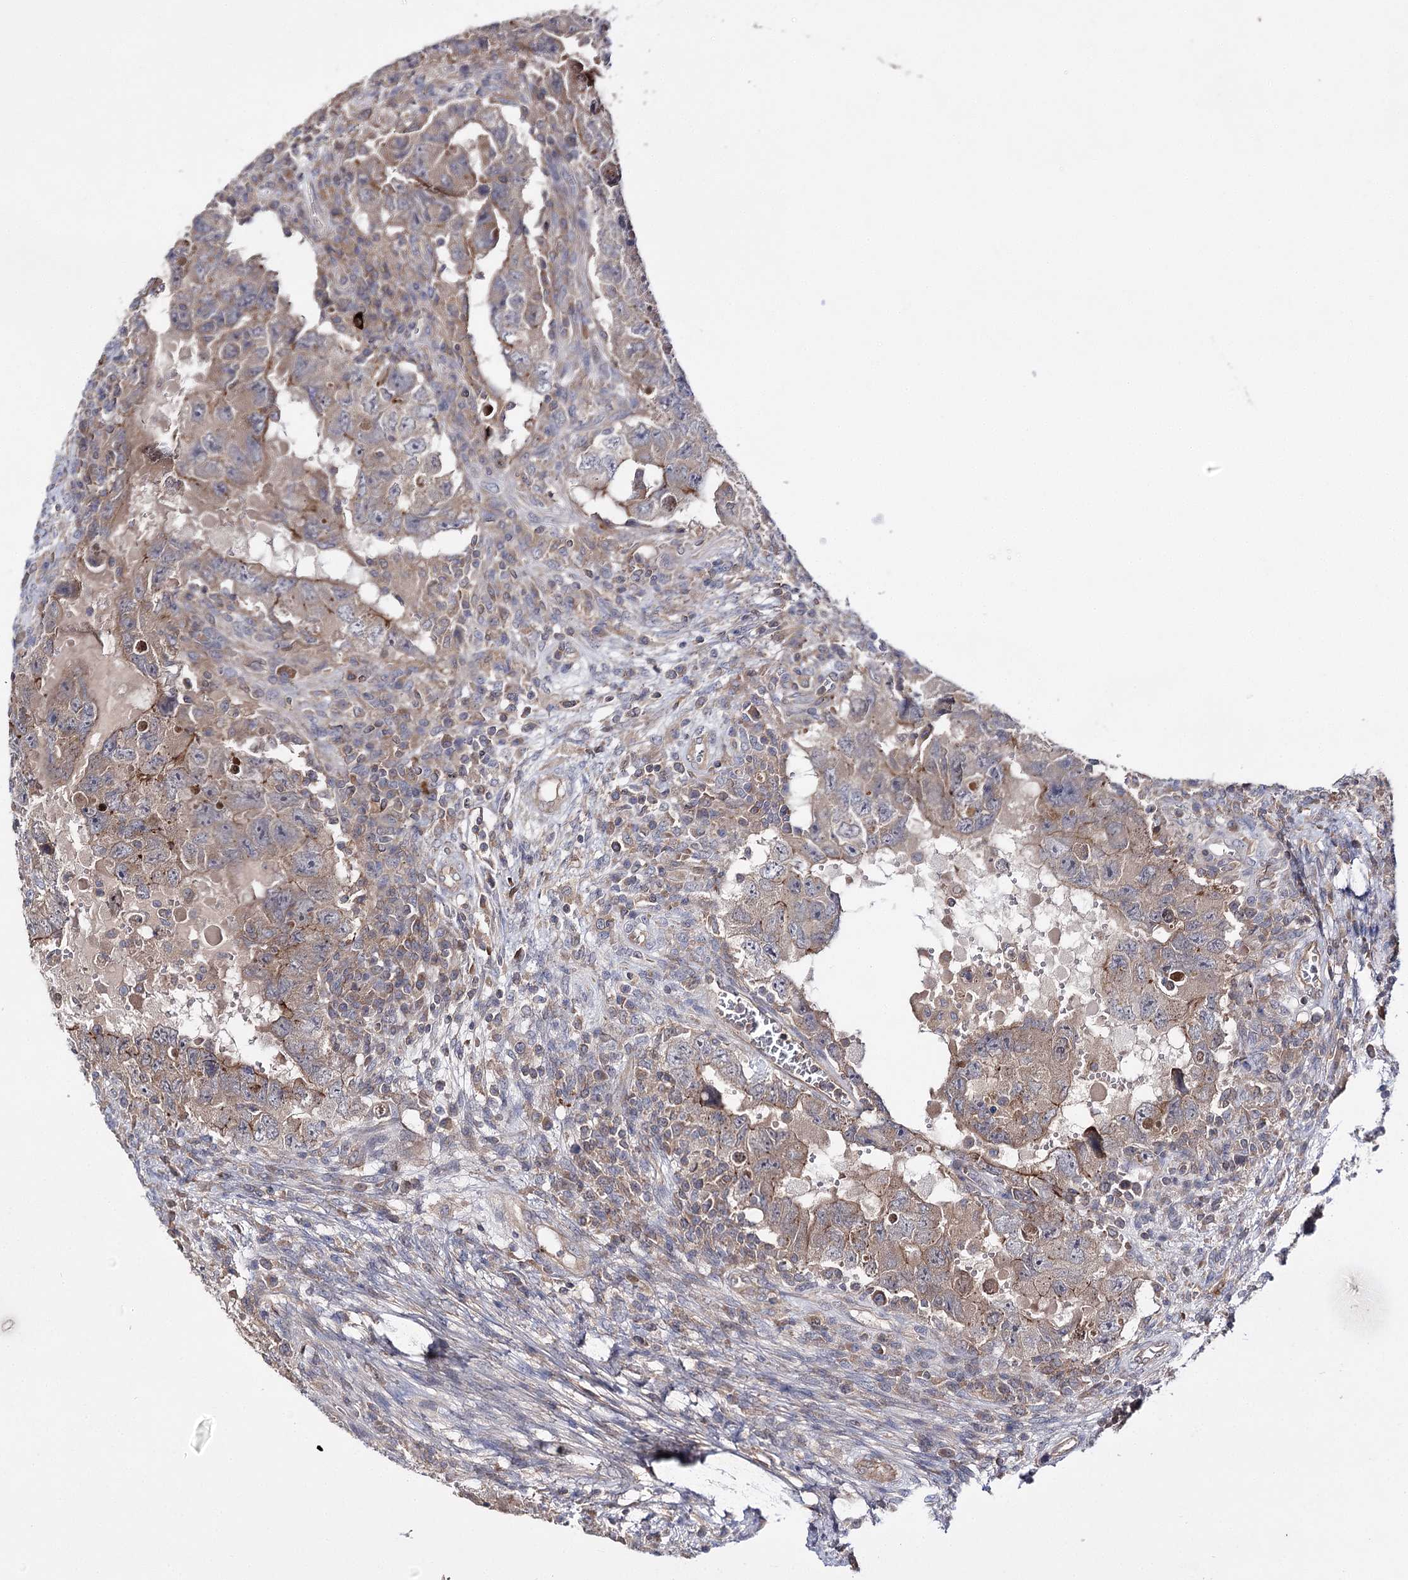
{"staining": {"intensity": "weak", "quantity": ">75%", "location": "cytoplasmic/membranous"}, "tissue": "testis cancer", "cell_type": "Tumor cells", "image_type": "cancer", "snomed": [{"axis": "morphology", "description": "Carcinoma, Embryonal, NOS"}, {"axis": "topography", "description": "Testis"}], "caption": "The image shows immunohistochemical staining of testis embryonal carcinoma. There is weak cytoplasmic/membranous positivity is present in approximately >75% of tumor cells. (brown staining indicates protein expression, while blue staining denotes nuclei).", "gene": "BCR", "patient": {"sex": "male", "age": 26}}